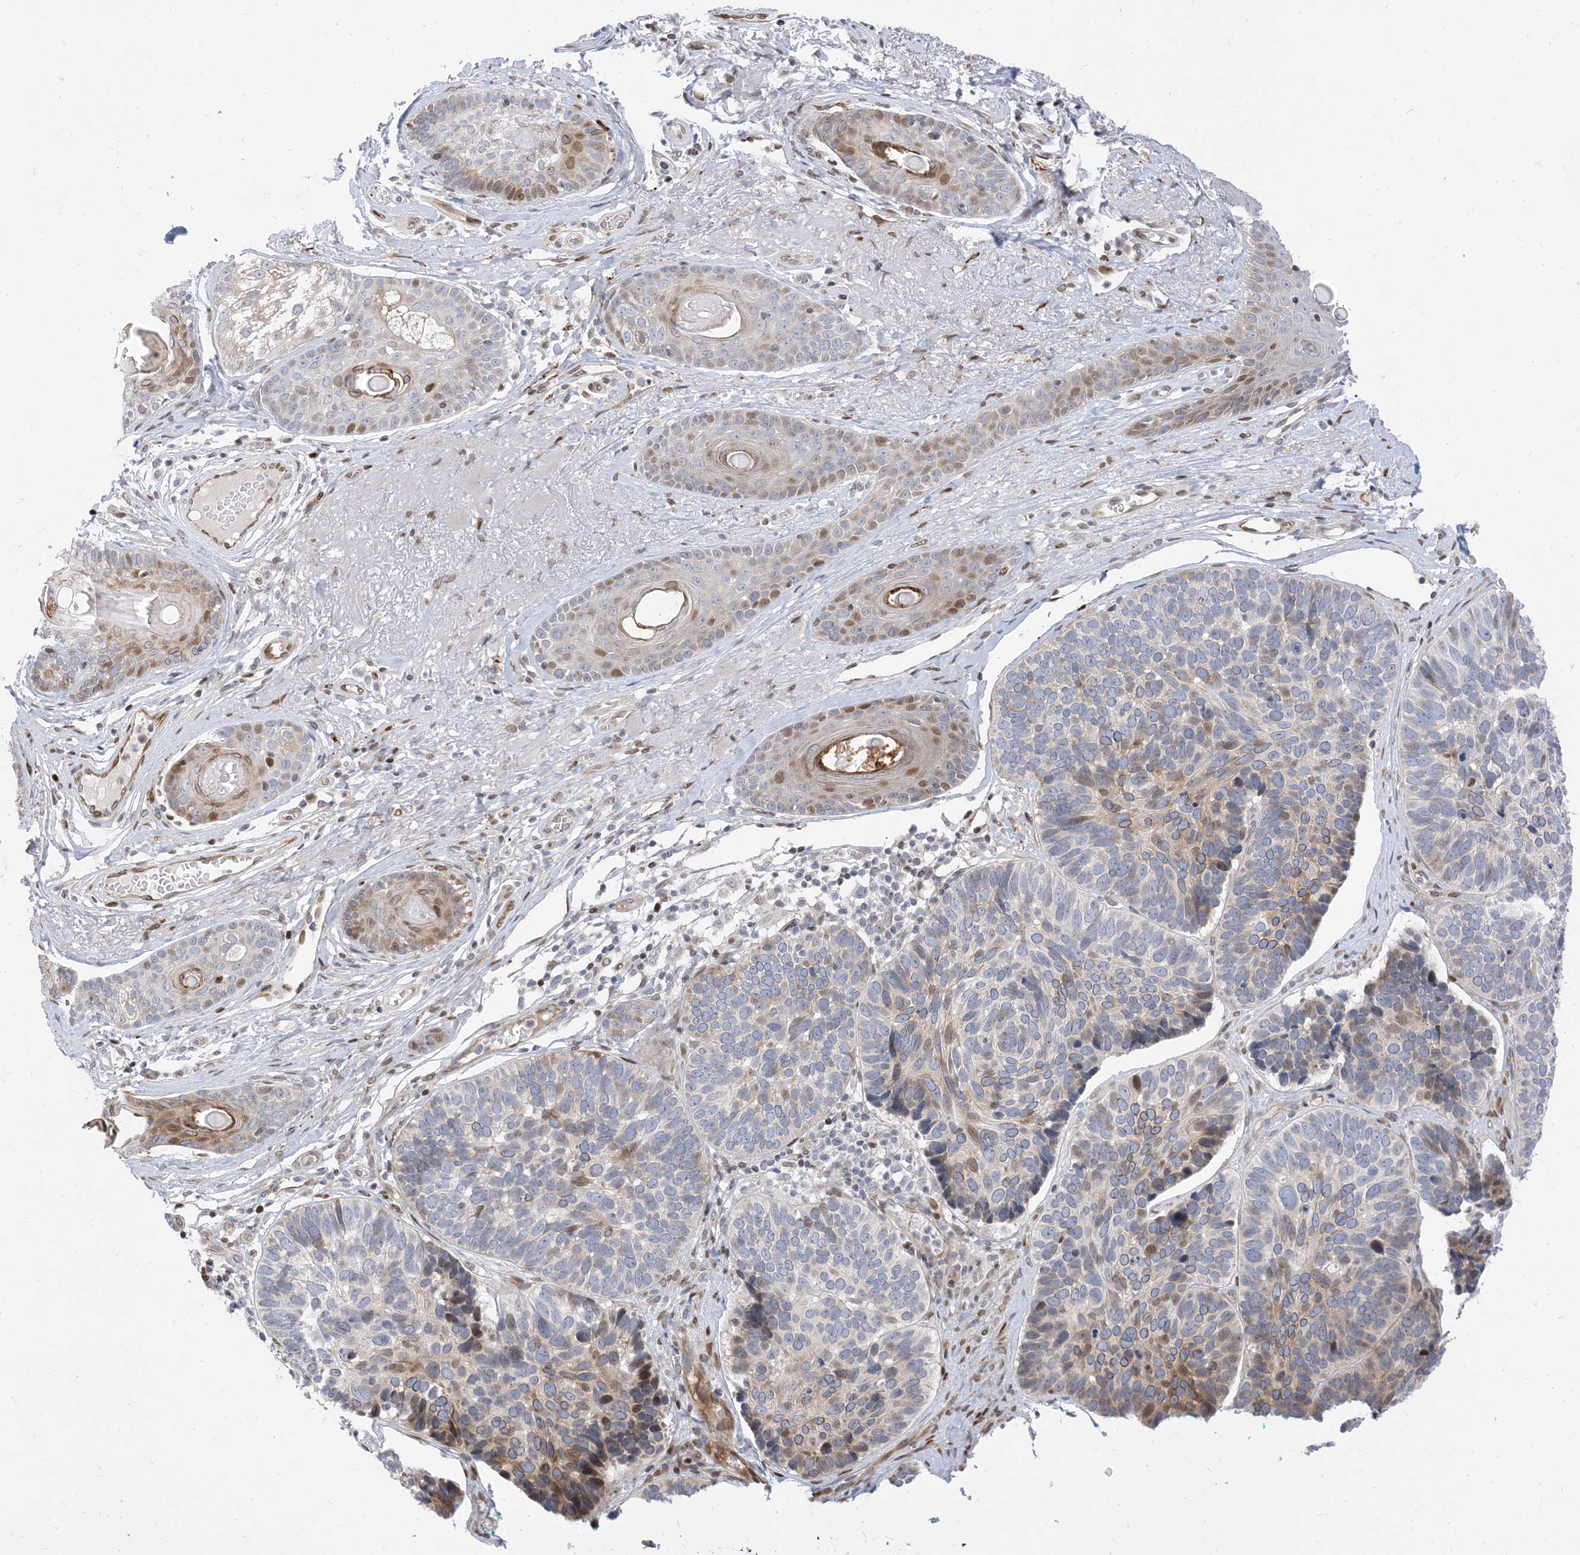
{"staining": {"intensity": "moderate", "quantity": "25%-75%", "location": "cytoplasmic/membranous"}, "tissue": "skin cancer", "cell_type": "Tumor cells", "image_type": "cancer", "snomed": [{"axis": "morphology", "description": "Basal cell carcinoma"}, {"axis": "topography", "description": "Skin"}], "caption": "This is a micrograph of IHC staining of skin basal cell carcinoma, which shows moderate staining in the cytoplasmic/membranous of tumor cells.", "gene": "TYSND1", "patient": {"sex": "male", "age": 62}}